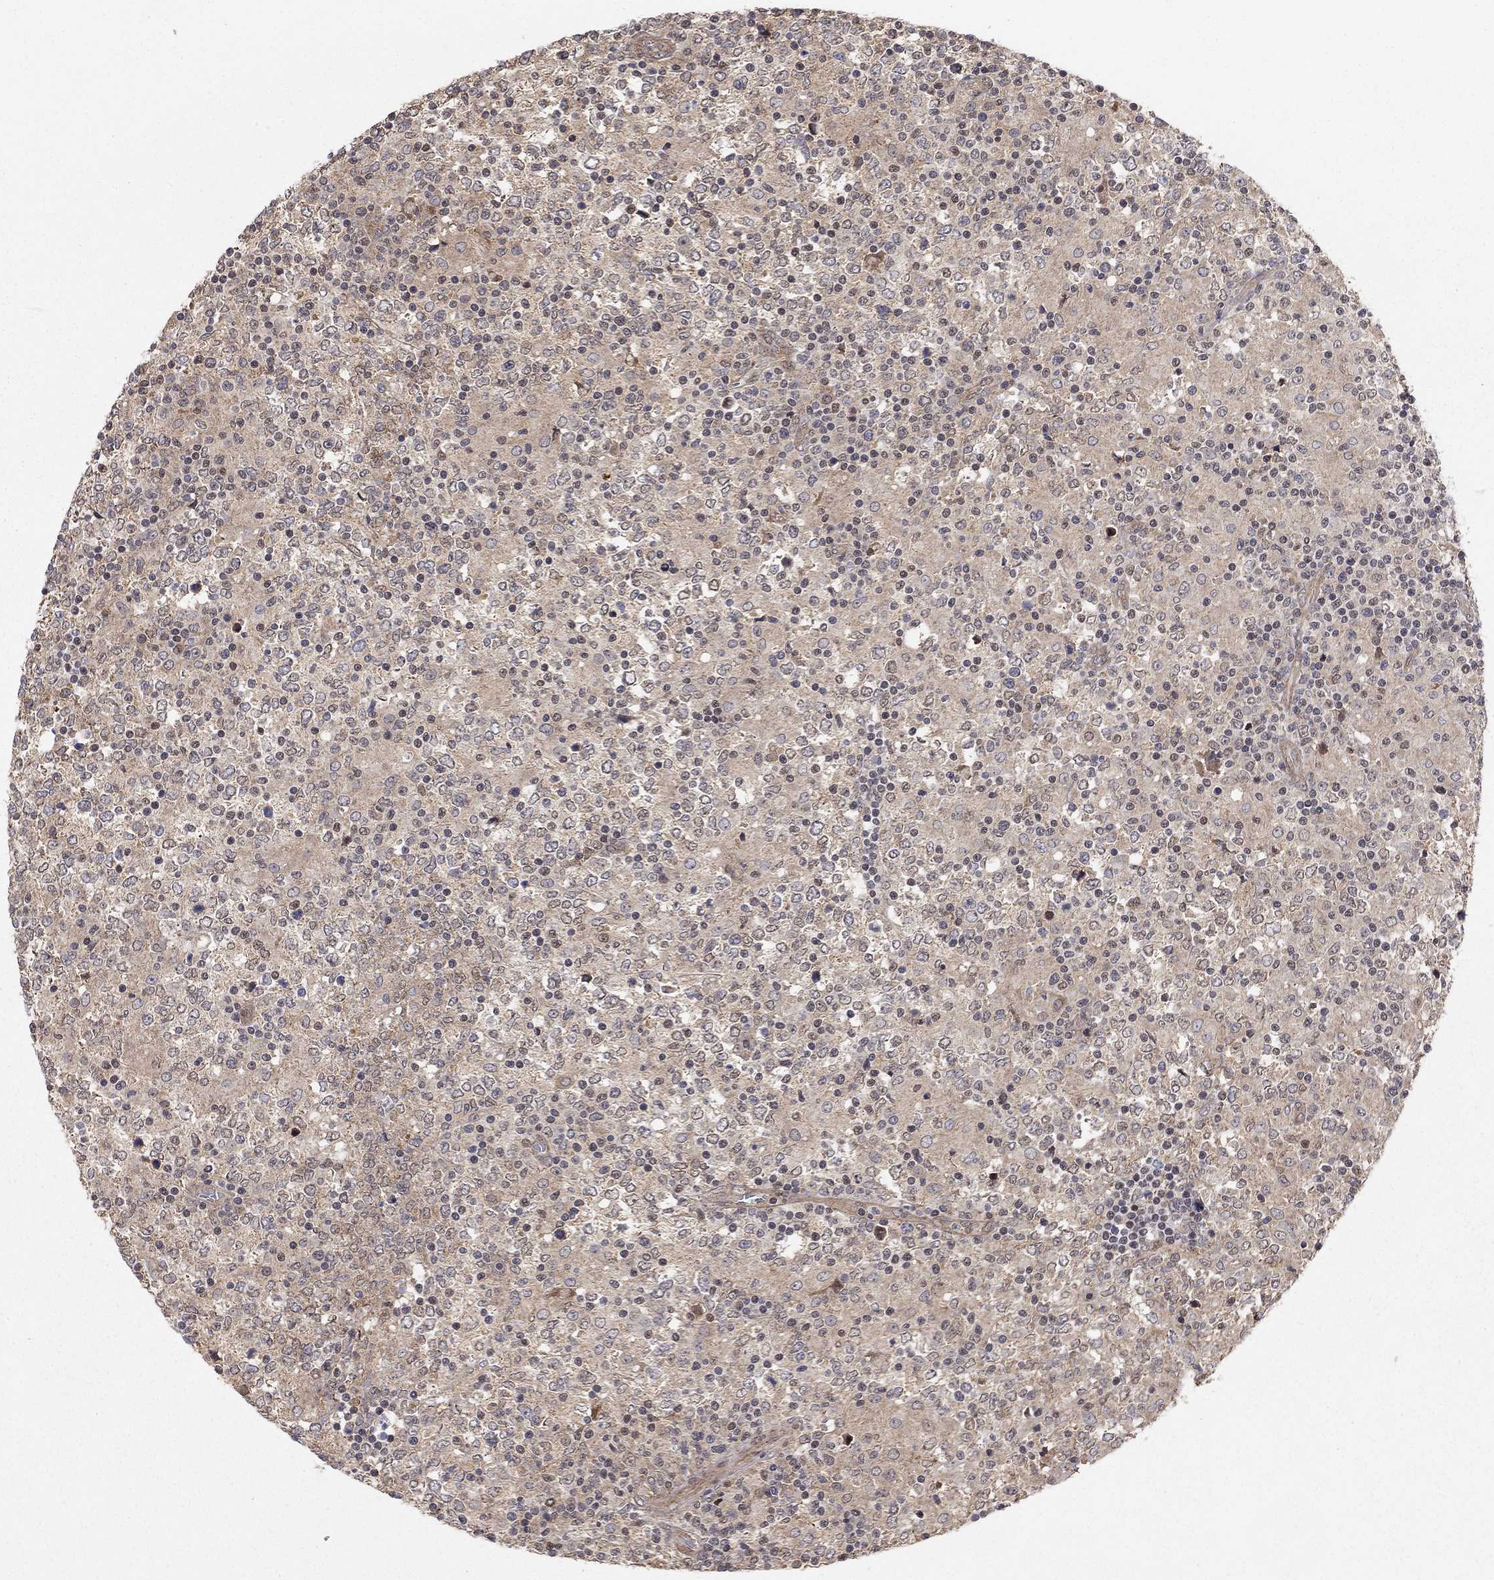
{"staining": {"intensity": "weak", "quantity": "25%-75%", "location": "cytoplasmic/membranous"}, "tissue": "lymphoma", "cell_type": "Tumor cells", "image_type": "cancer", "snomed": [{"axis": "morphology", "description": "Malignant lymphoma, non-Hodgkin's type, High grade"}, {"axis": "topography", "description": "Lymph node"}], "caption": "Immunohistochemical staining of human high-grade malignant lymphoma, non-Hodgkin's type demonstrates low levels of weak cytoplasmic/membranous protein positivity in about 25%-75% of tumor cells. Nuclei are stained in blue.", "gene": "TDP1", "patient": {"sex": "female", "age": 84}}